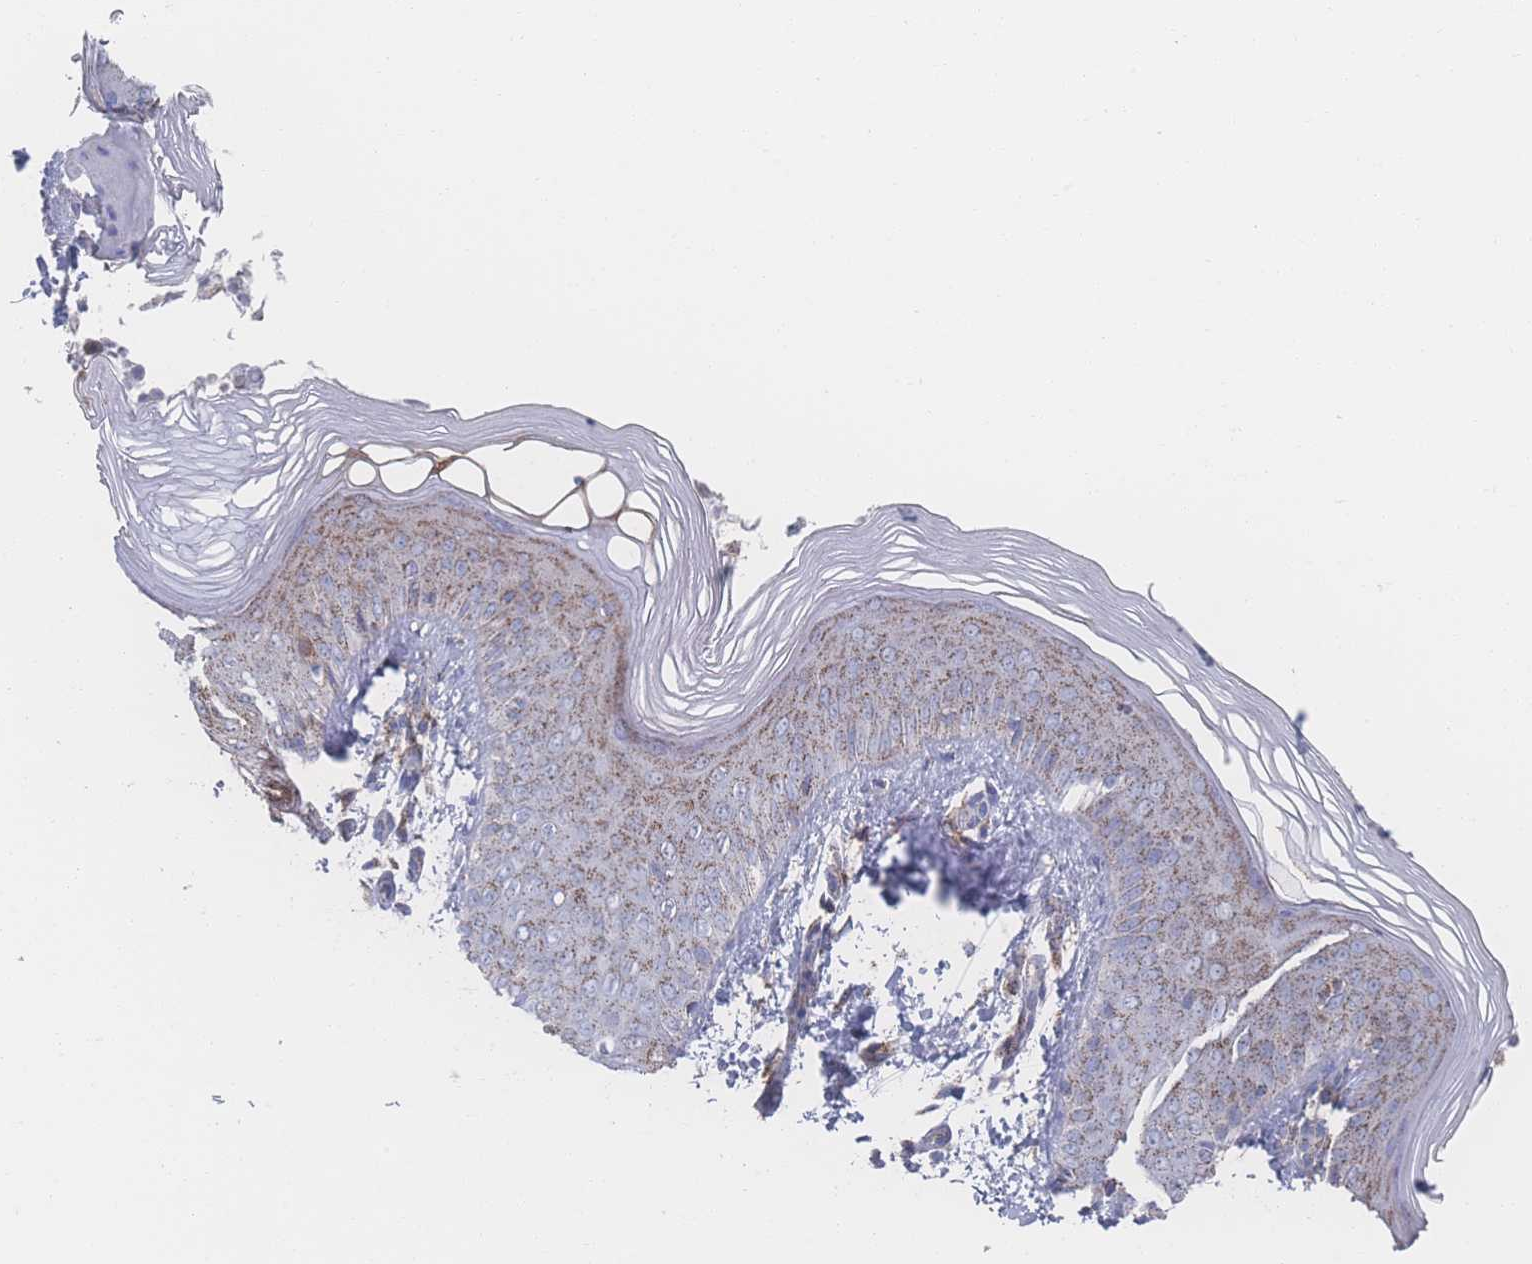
{"staining": {"intensity": "moderate", "quantity": ">75%", "location": "cytoplasmic/membranous"}, "tissue": "skin", "cell_type": "Epidermal cells", "image_type": "normal", "snomed": [{"axis": "morphology", "description": "Normal tissue, NOS"}, {"axis": "morphology", "description": "Inflammation, NOS"}, {"axis": "topography", "description": "Soft tissue"}, {"axis": "topography", "description": "Anal"}], "caption": "Benign skin displays moderate cytoplasmic/membranous expression in approximately >75% of epidermal cells (DAB (3,3'-diaminobenzidine) IHC with brightfield microscopy, high magnification)..", "gene": "PEX14", "patient": {"sex": "female", "age": 15}}